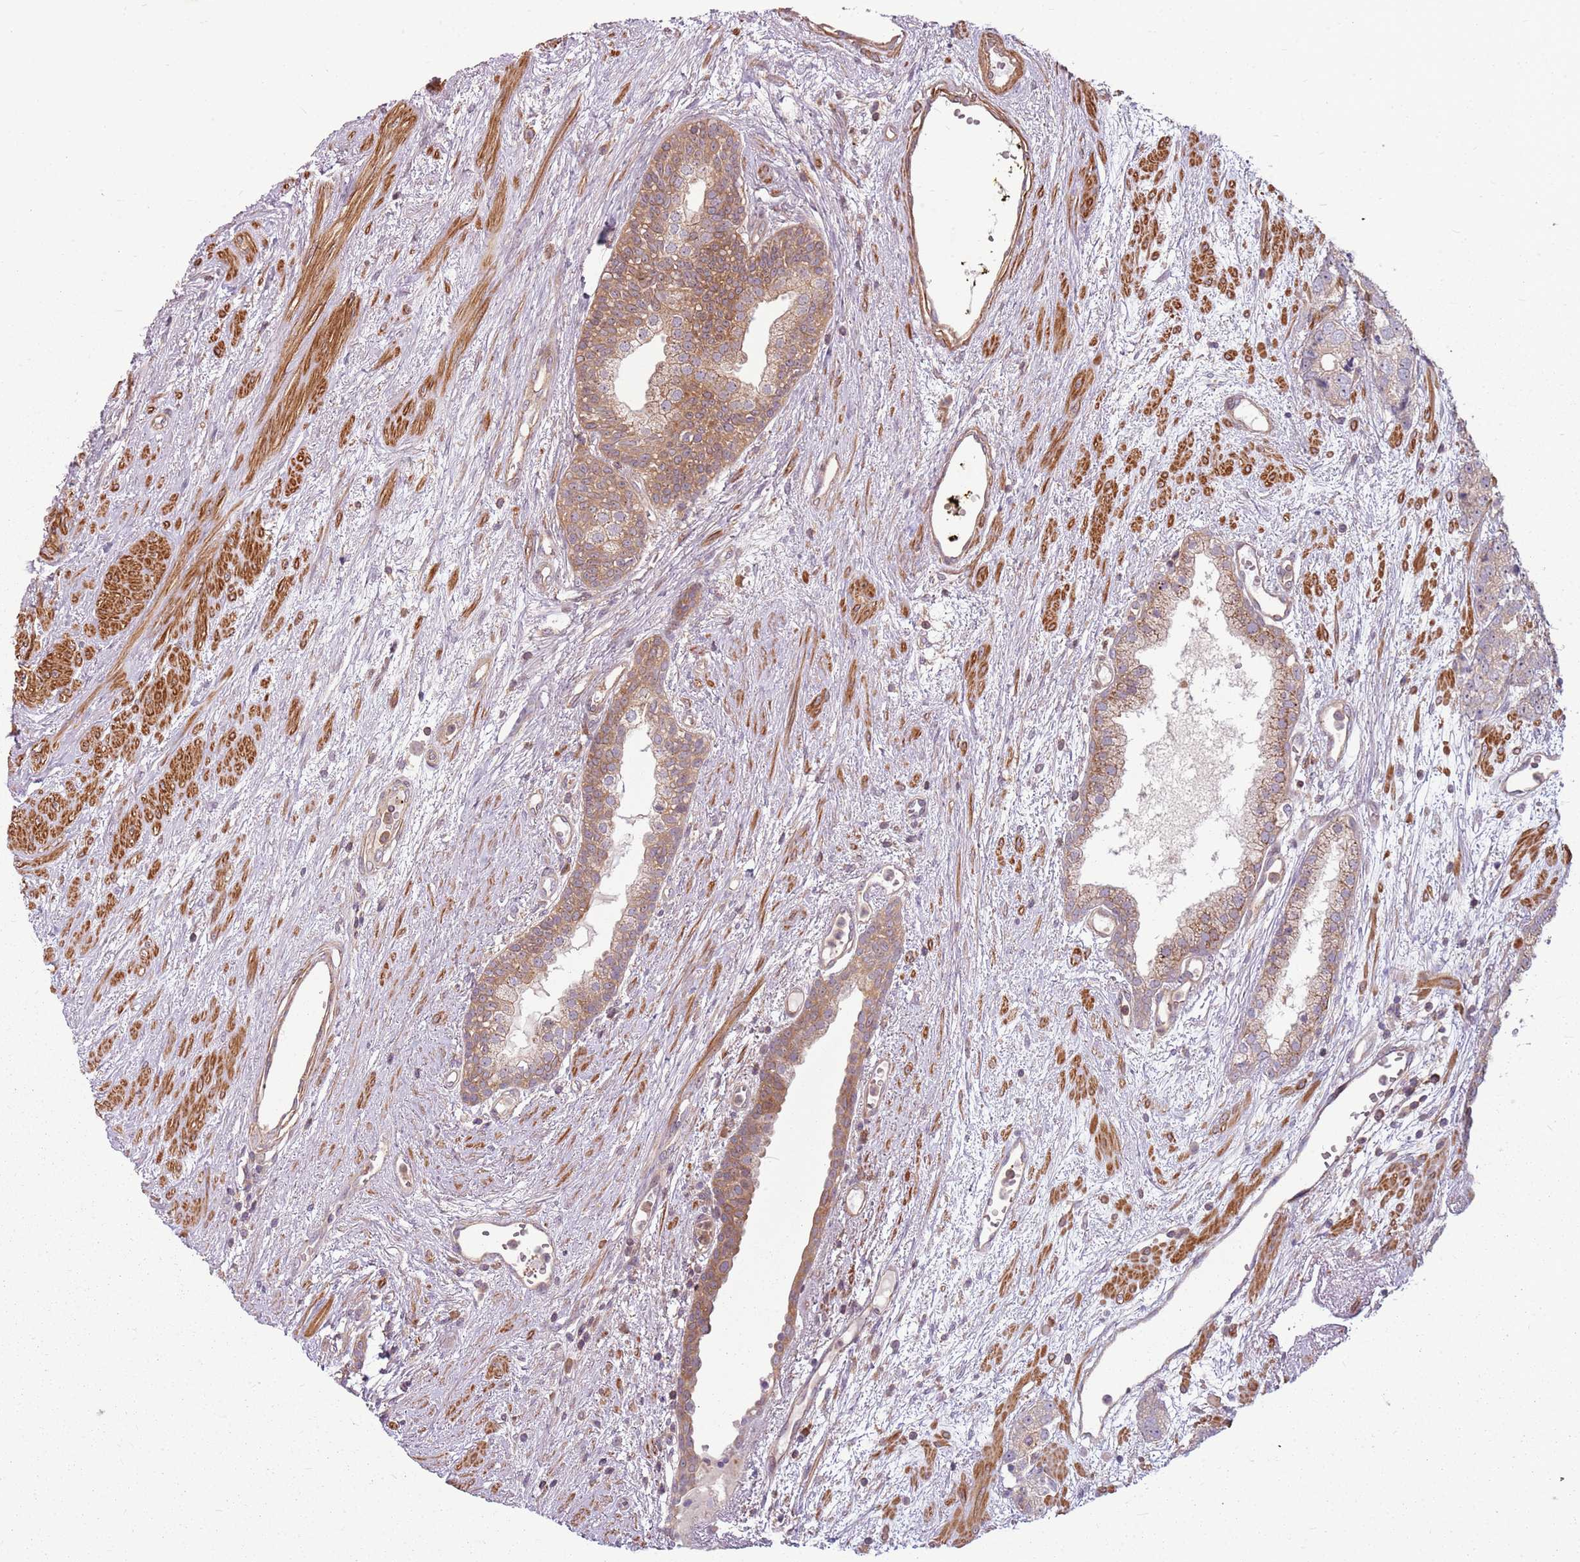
{"staining": {"intensity": "moderate", "quantity": ">75%", "location": "cytoplasmic/membranous"}, "tissue": "prostate cancer", "cell_type": "Tumor cells", "image_type": "cancer", "snomed": [{"axis": "morphology", "description": "Adenocarcinoma, High grade"}, {"axis": "topography", "description": "Prostate"}], "caption": "Immunohistochemical staining of high-grade adenocarcinoma (prostate) exhibits medium levels of moderate cytoplasmic/membranous protein positivity in about >75% of tumor cells.", "gene": "RPL21", "patient": {"sex": "male", "age": 71}}